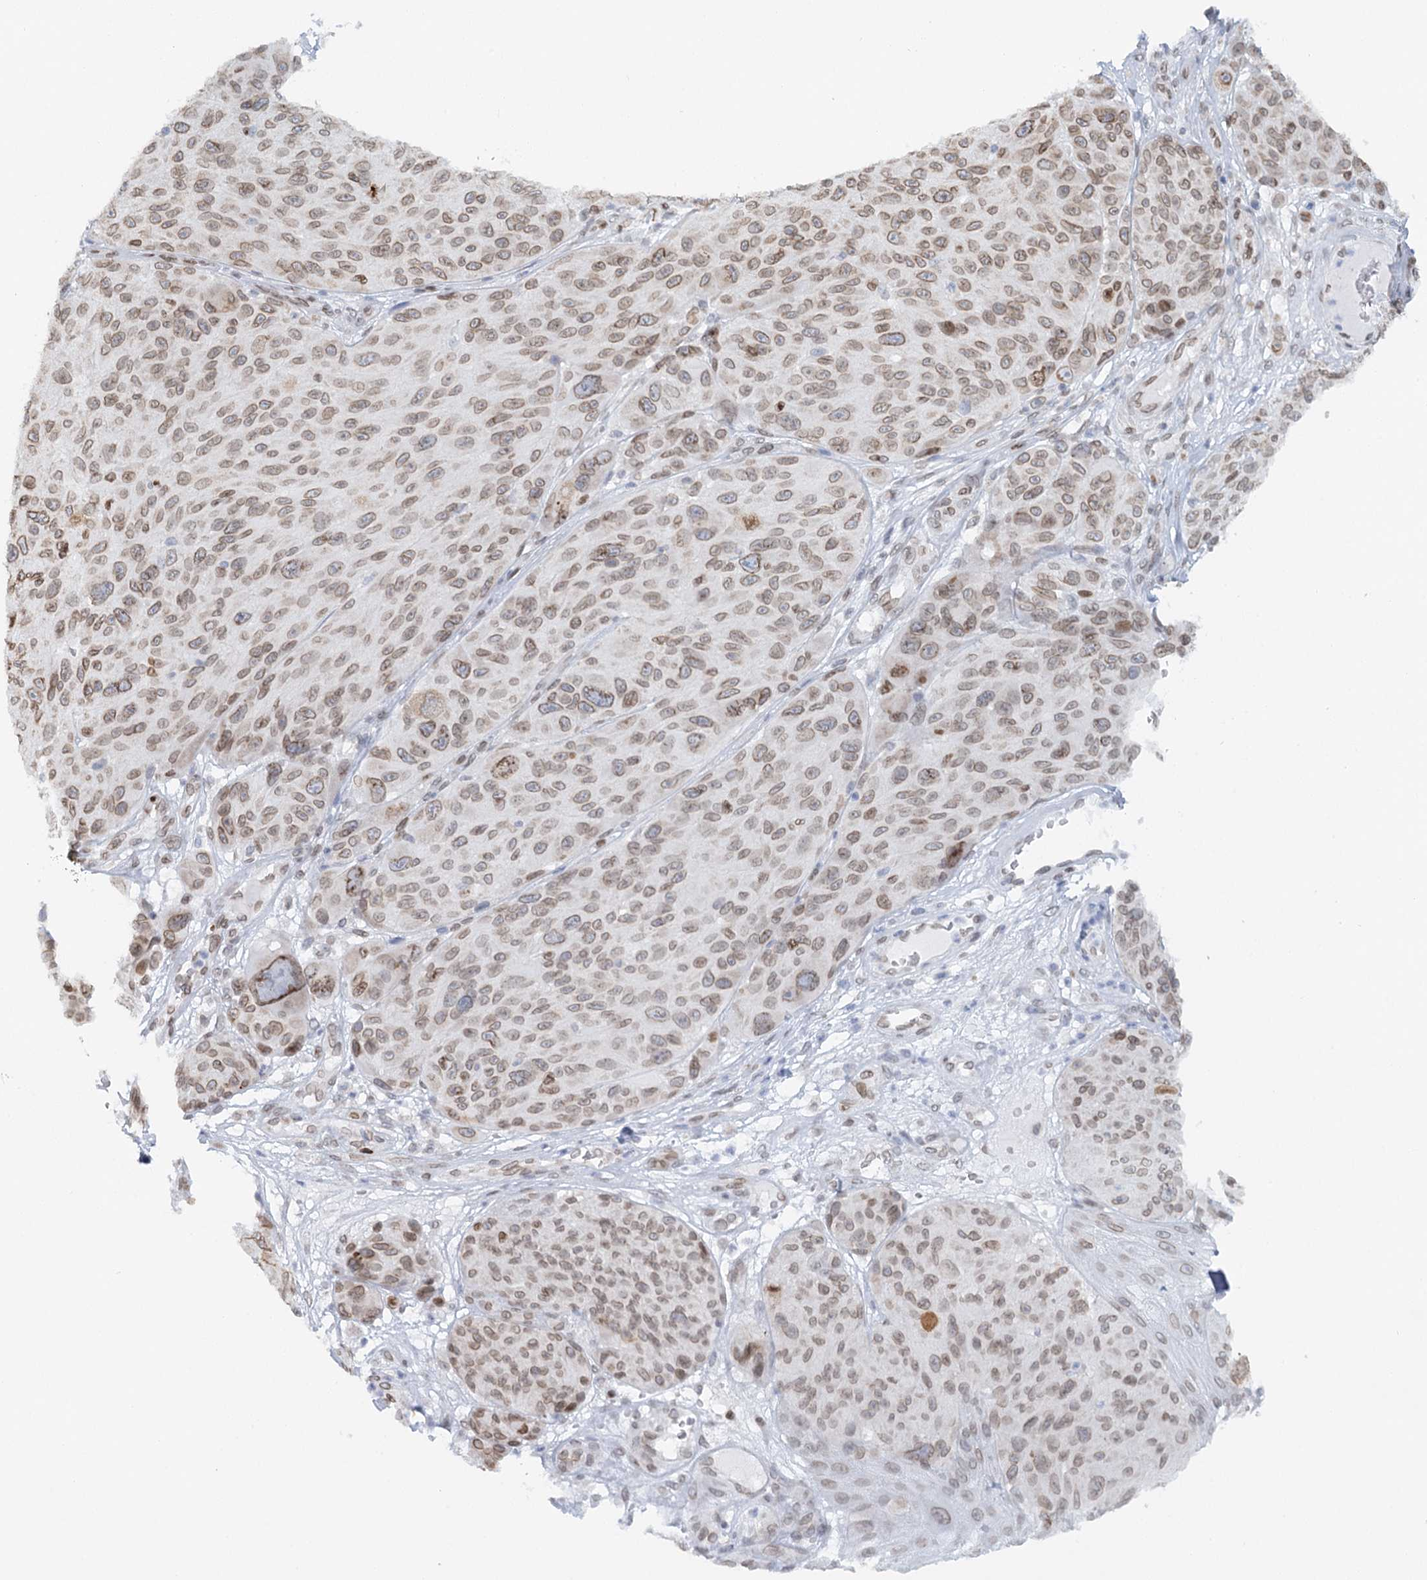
{"staining": {"intensity": "moderate", "quantity": ">75%", "location": "cytoplasmic/membranous,nuclear"}, "tissue": "melanoma", "cell_type": "Tumor cells", "image_type": "cancer", "snomed": [{"axis": "morphology", "description": "Malignant melanoma, NOS"}, {"axis": "topography", "description": "Skin"}], "caption": "Melanoma stained with a brown dye shows moderate cytoplasmic/membranous and nuclear positive staining in about >75% of tumor cells.", "gene": "VWA5A", "patient": {"sex": "male", "age": 83}}